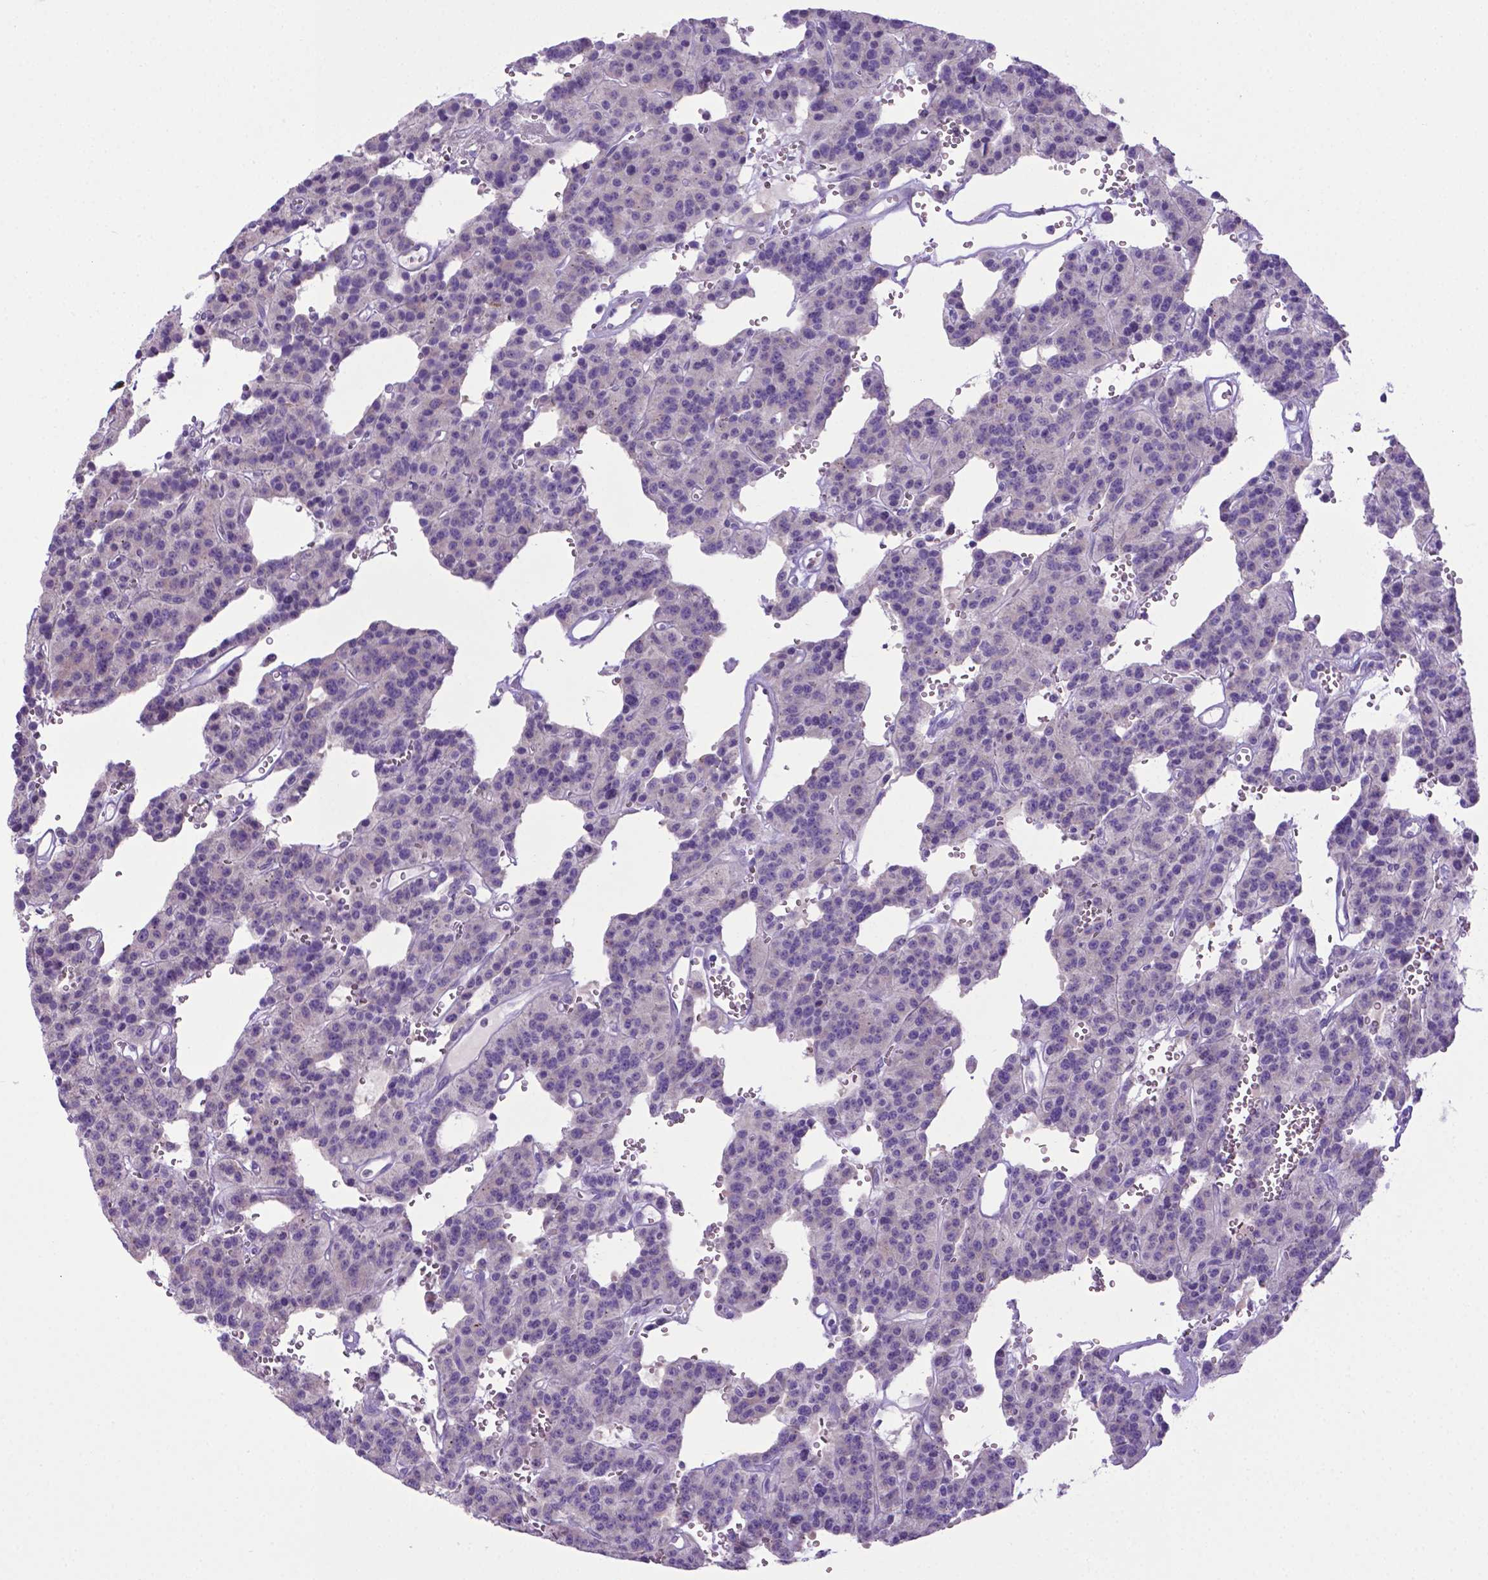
{"staining": {"intensity": "negative", "quantity": "none", "location": "none"}, "tissue": "carcinoid", "cell_type": "Tumor cells", "image_type": "cancer", "snomed": [{"axis": "morphology", "description": "Carcinoid, malignant, NOS"}, {"axis": "topography", "description": "Lung"}], "caption": "The image shows no significant staining in tumor cells of carcinoid (malignant). Nuclei are stained in blue.", "gene": "ADRA2B", "patient": {"sex": "female", "age": 71}}